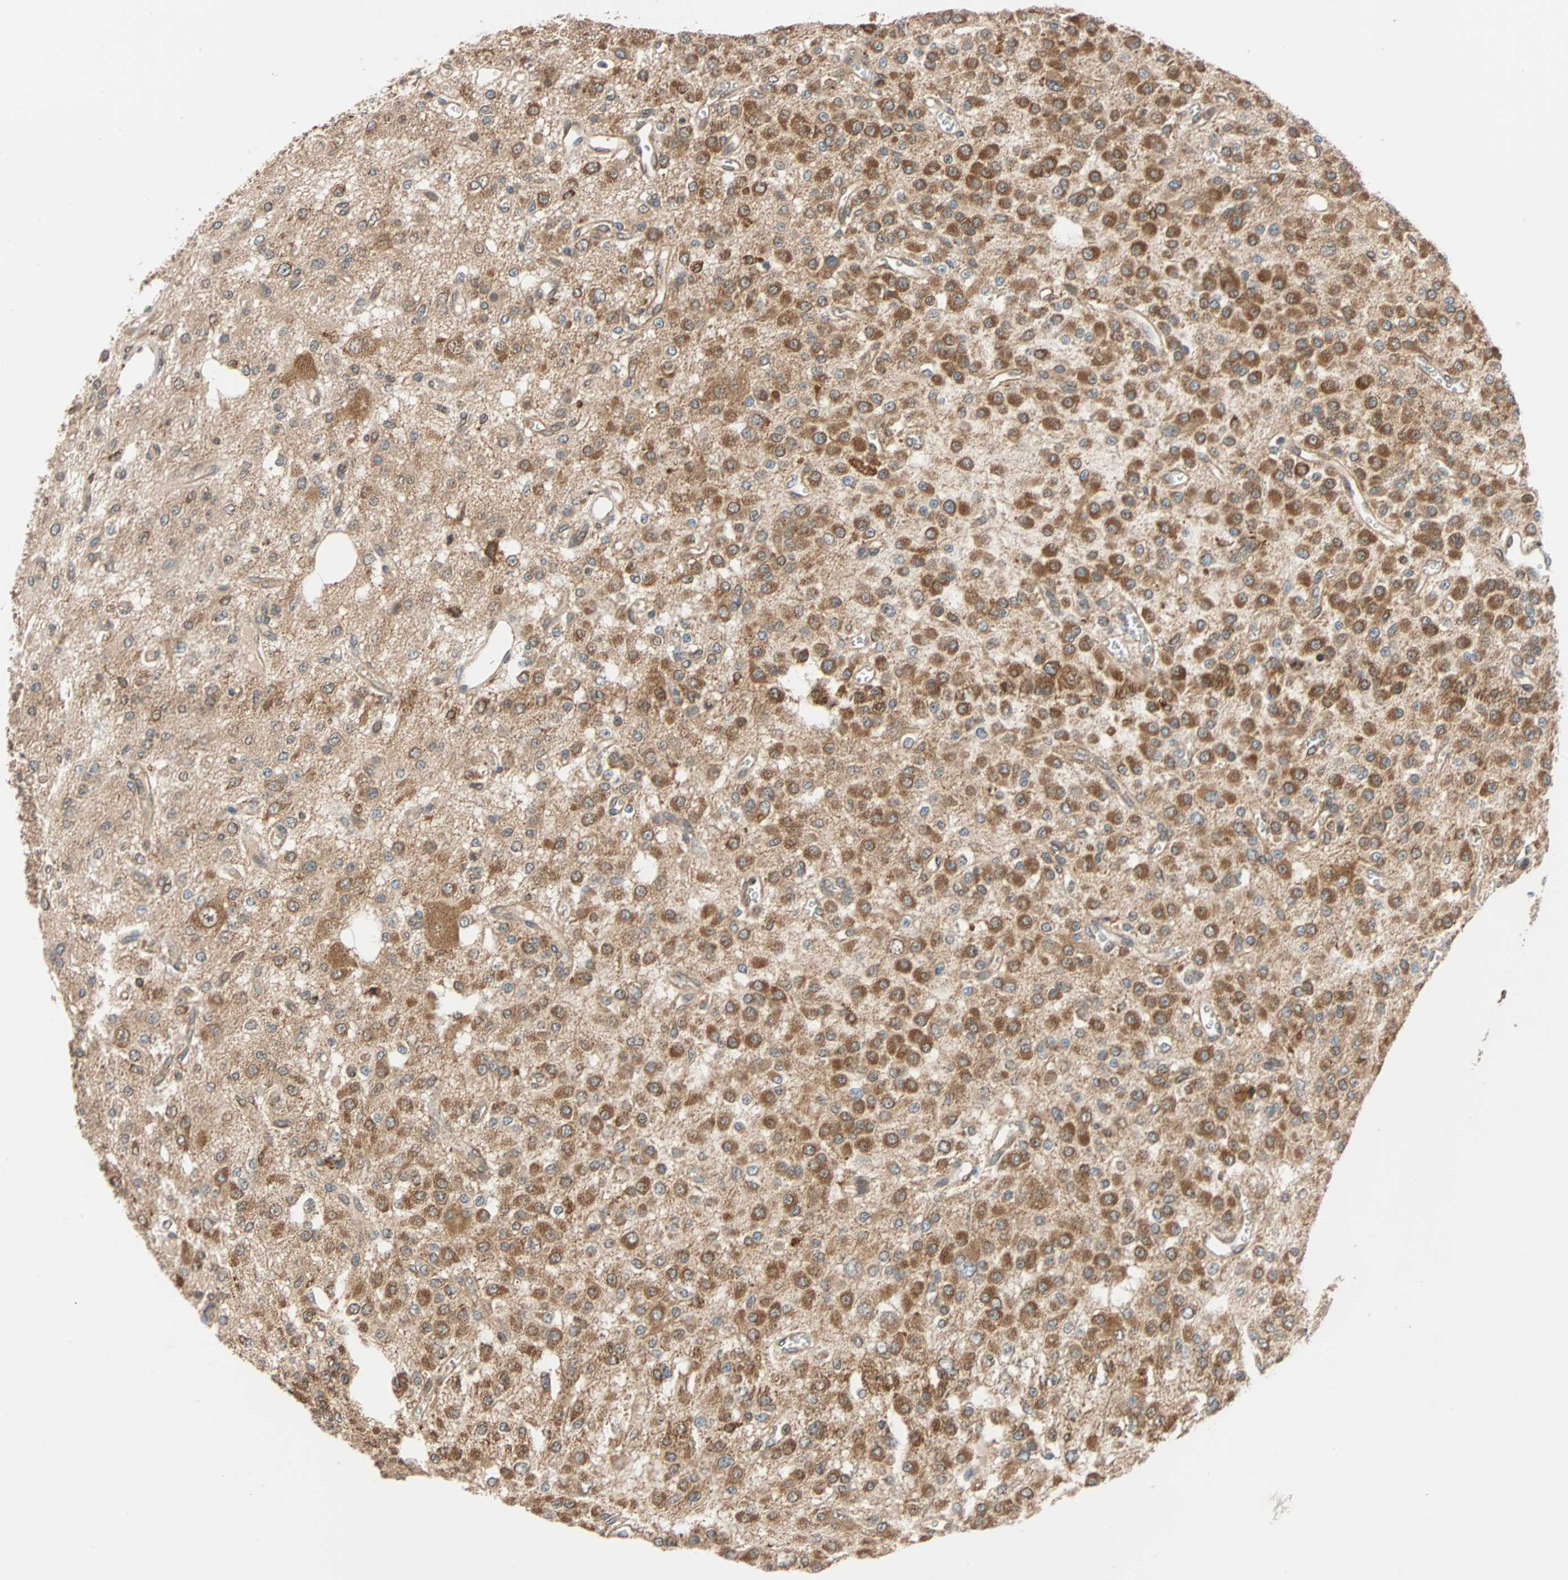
{"staining": {"intensity": "strong", "quantity": "25%-75%", "location": "cytoplasmic/membranous"}, "tissue": "glioma", "cell_type": "Tumor cells", "image_type": "cancer", "snomed": [{"axis": "morphology", "description": "Glioma, malignant, Low grade"}, {"axis": "topography", "description": "Brain"}], "caption": "Tumor cells reveal high levels of strong cytoplasmic/membranous staining in approximately 25%-75% of cells in human malignant glioma (low-grade). (IHC, brightfield microscopy, high magnification).", "gene": "AUP1", "patient": {"sex": "male", "age": 38}}